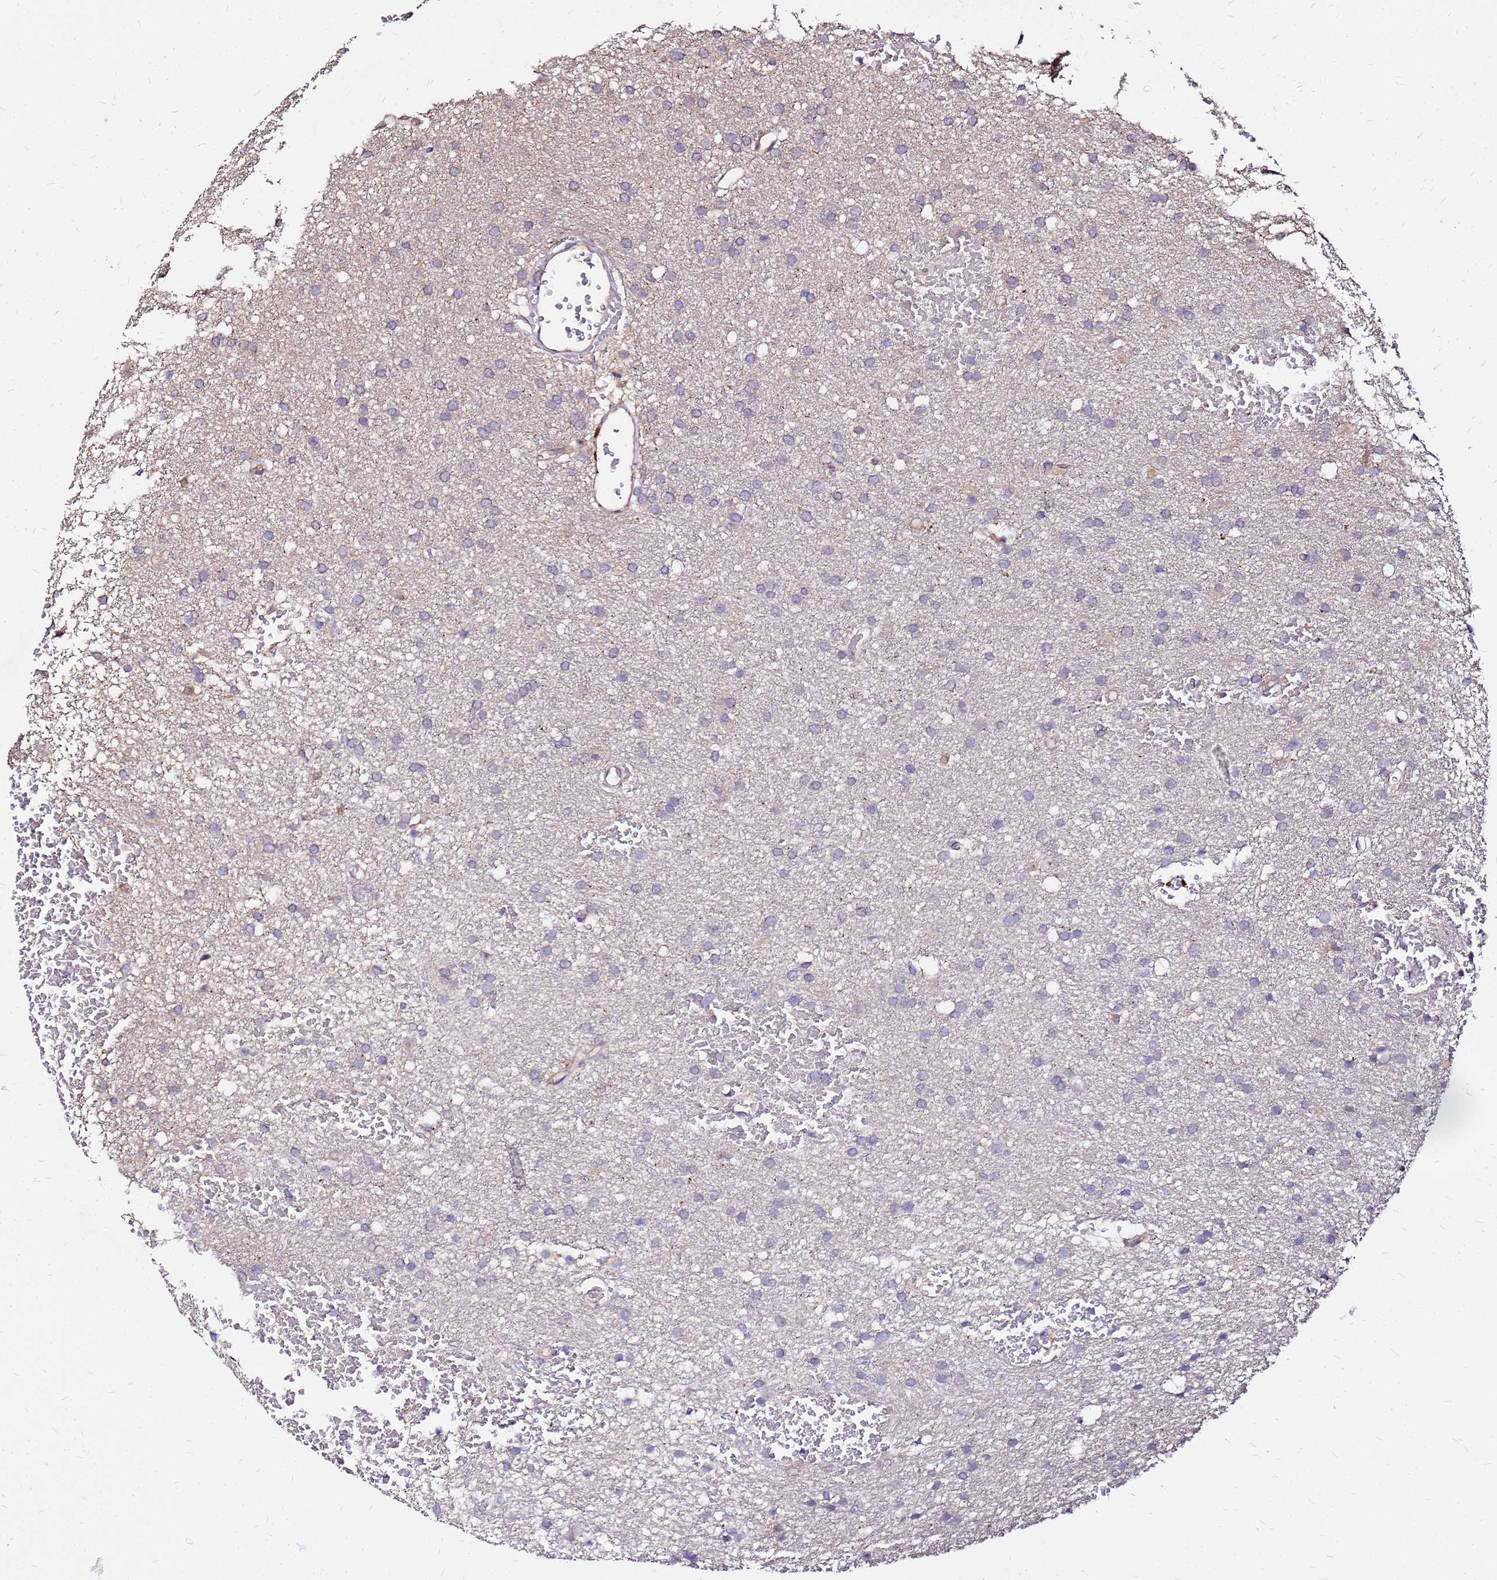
{"staining": {"intensity": "negative", "quantity": "none", "location": "none"}, "tissue": "glioma", "cell_type": "Tumor cells", "image_type": "cancer", "snomed": [{"axis": "morphology", "description": "Glioma, malignant, High grade"}, {"axis": "topography", "description": "Cerebral cortex"}], "caption": "DAB (3,3'-diaminobenzidine) immunohistochemical staining of glioma demonstrates no significant positivity in tumor cells. (DAB IHC visualized using brightfield microscopy, high magnification).", "gene": "ARHGEF5", "patient": {"sex": "female", "age": 36}}